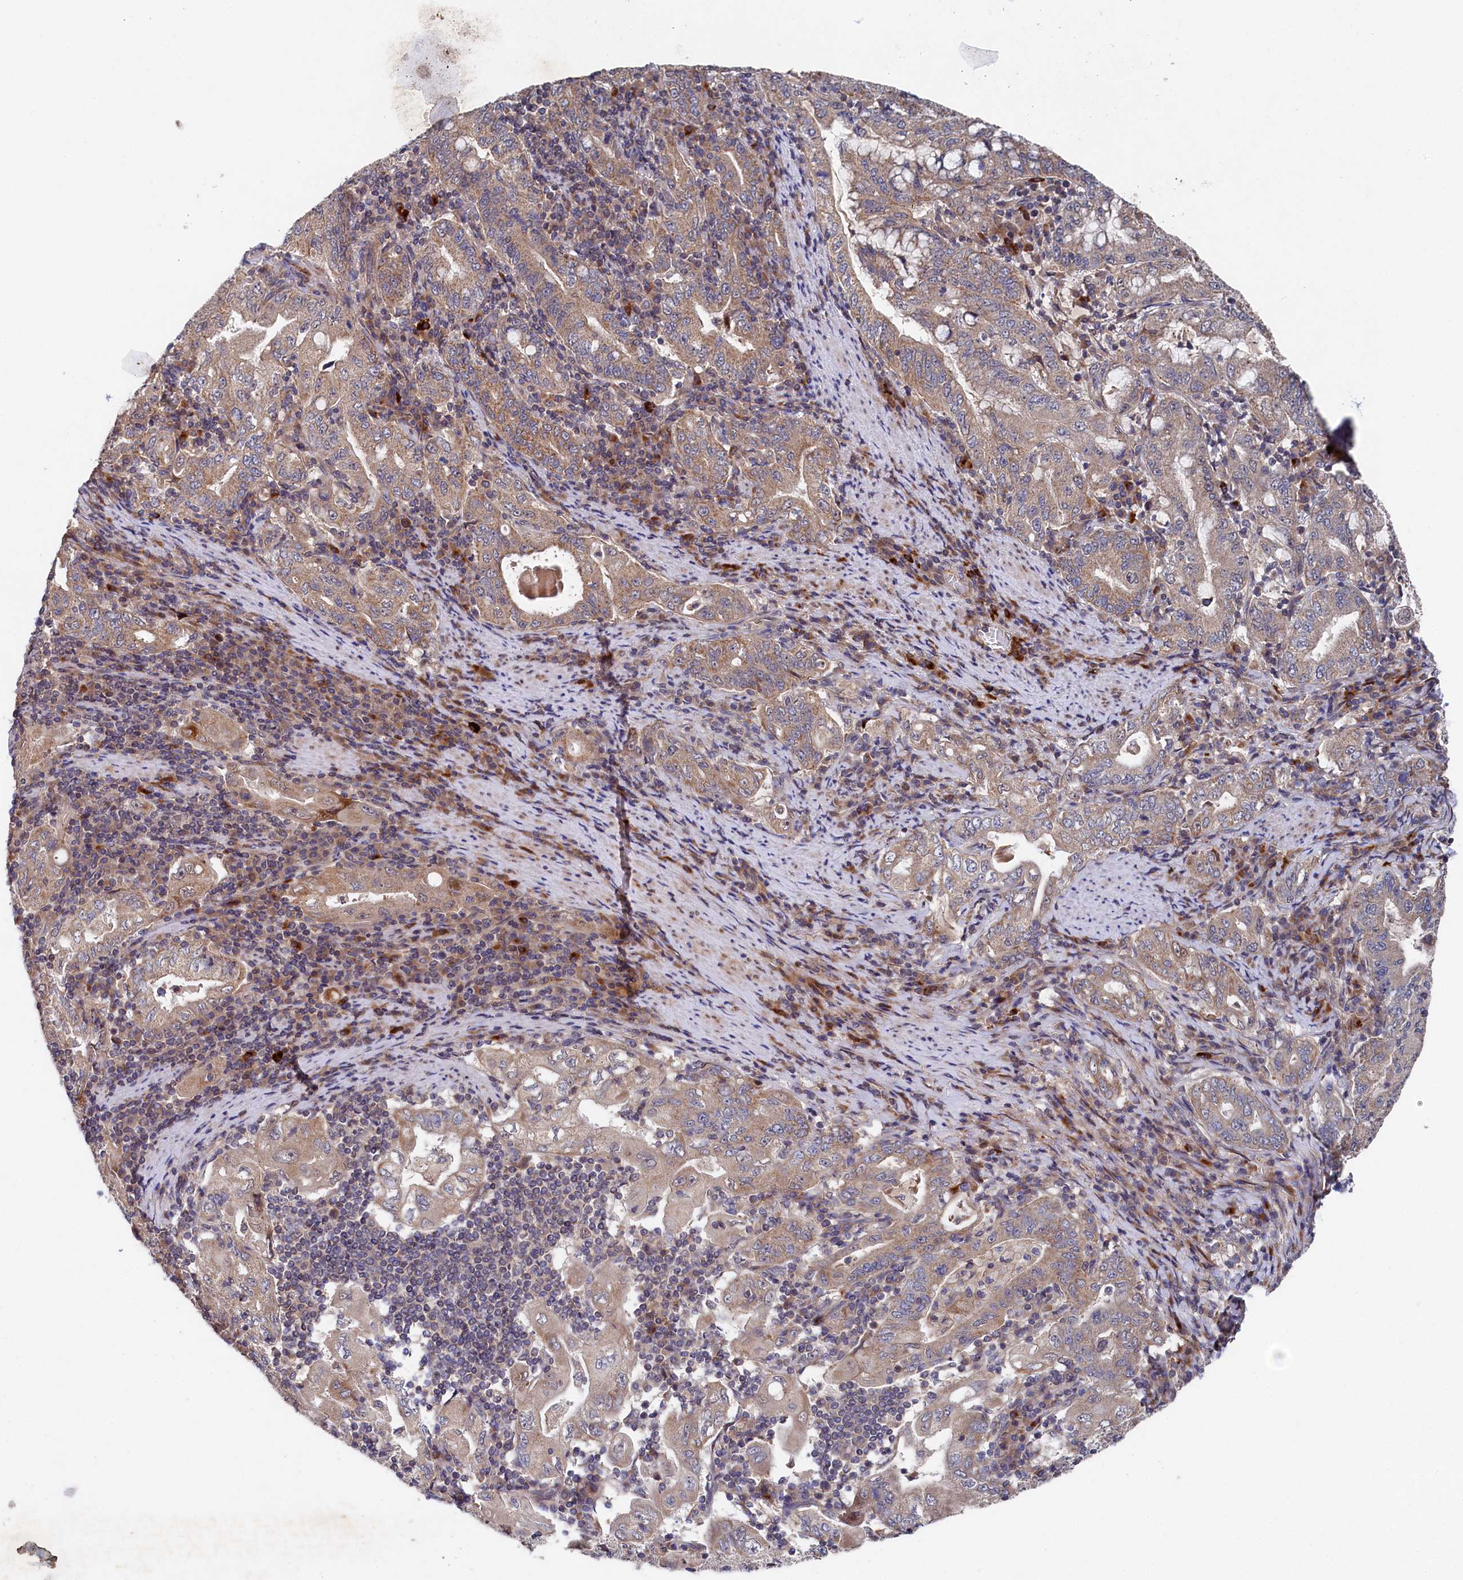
{"staining": {"intensity": "moderate", "quantity": "25%-75%", "location": "cytoplasmic/membranous"}, "tissue": "stomach cancer", "cell_type": "Tumor cells", "image_type": "cancer", "snomed": [{"axis": "morphology", "description": "Normal tissue, NOS"}, {"axis": "morphology", "description": "Adenocarcinoma, NOS"}, {"axis": "topography", "description": "Esophagus"}, {"axis": "topography", "description": "Stomach, upper"}, {"axis": "topography", "description": "Peripheral nerve tissue"}], "caption": "Protein analysis of stomach cancer tissue shows moderate cytoplasmic/membranous staining in about 25%-75% of tumor cells.", "gene": "SUPV3L1", "patient": {"sex": "male", "age": 62}}